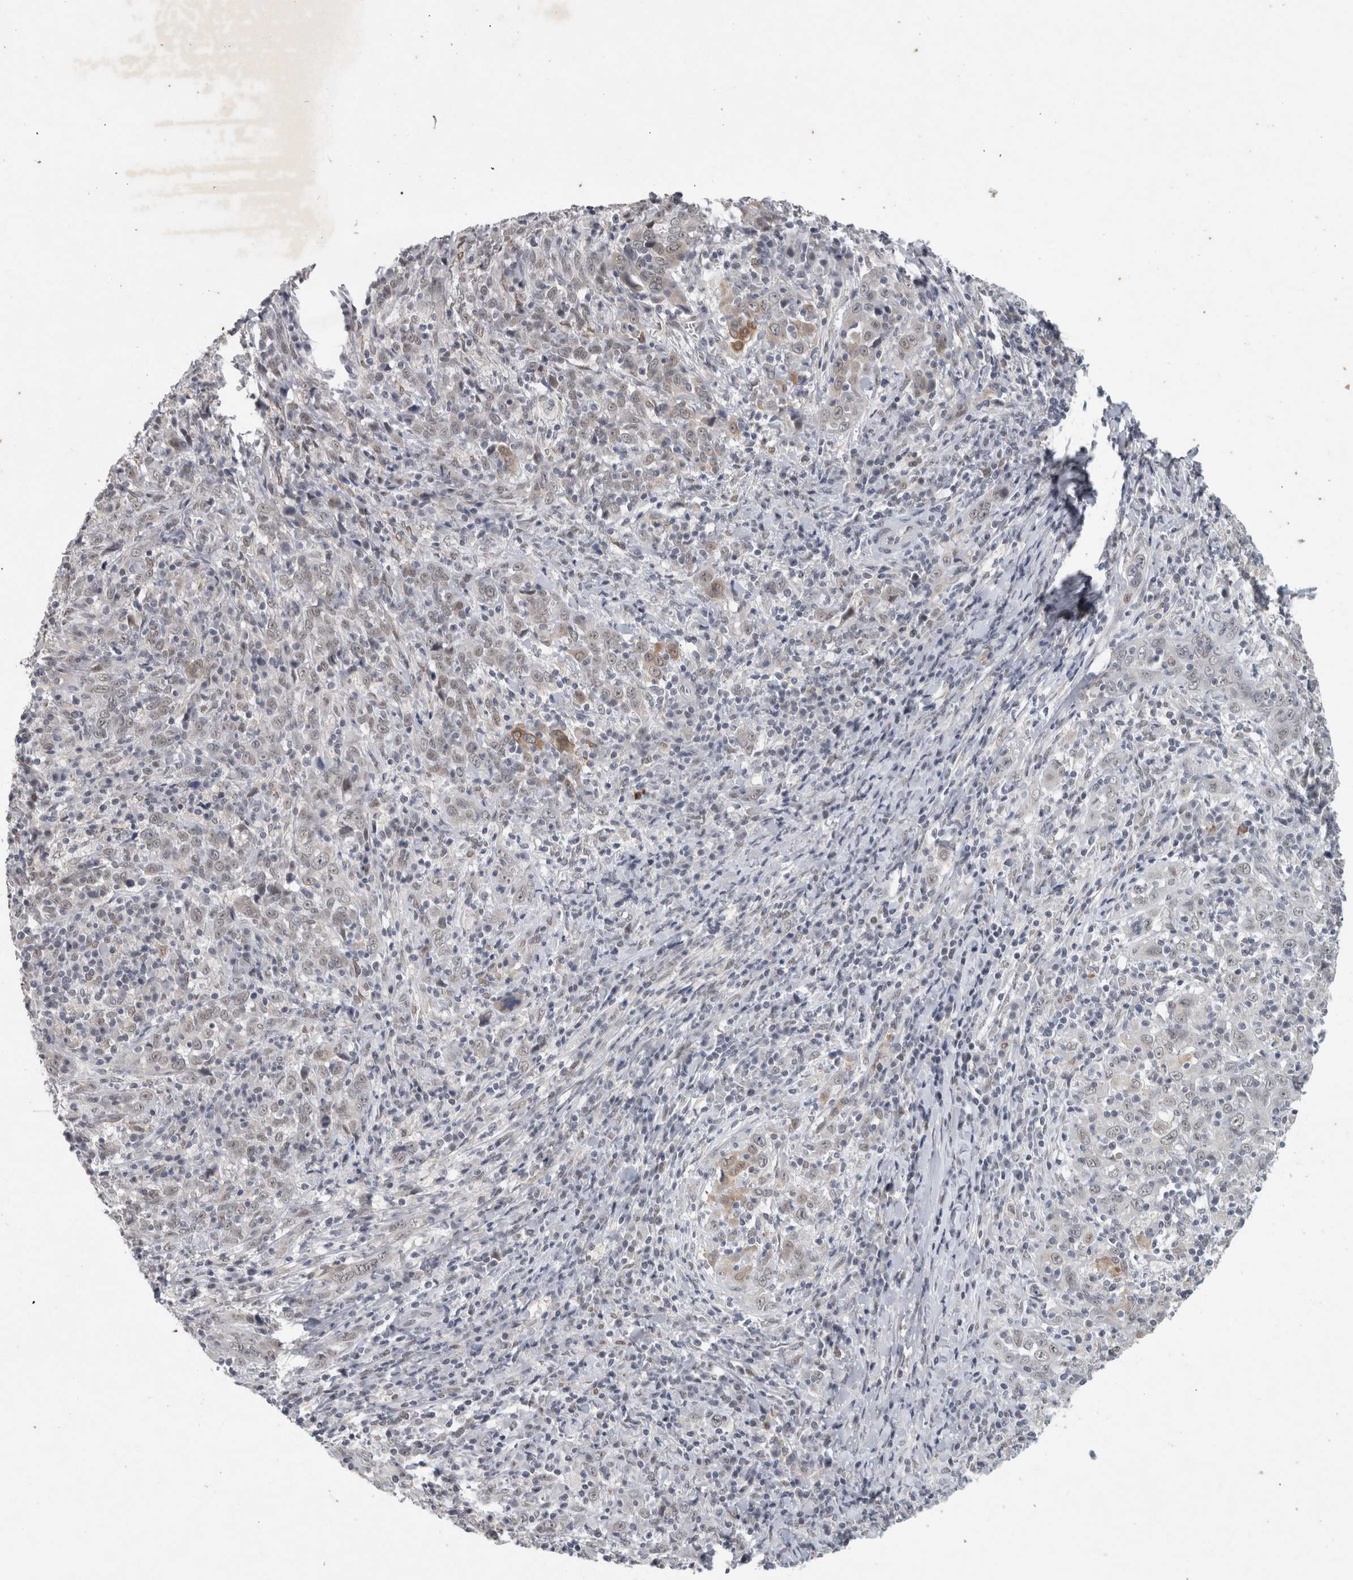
{"staining": {"intensity": "weak", "quantity": "<25%", "location": "nuclear"}, "tissue": "cervical cancer", "cell_type": "Tumor cells", "image_type": "cancer", "snomed": [{"axis": "morphology", "description": "Squamous cell carcinoma, NOS"}, {"axis": "topography", "description": "Cervix"}], "caption": "Histopathology image shows no significant protein staining in tumor cells of cervical cancer. (DAB (3,3'-diaminobenzidine) immunohistochemistry (IHC), high magnification).", "gene": "PRXL2A", "patient": {"sex": "female", "age": 46}}